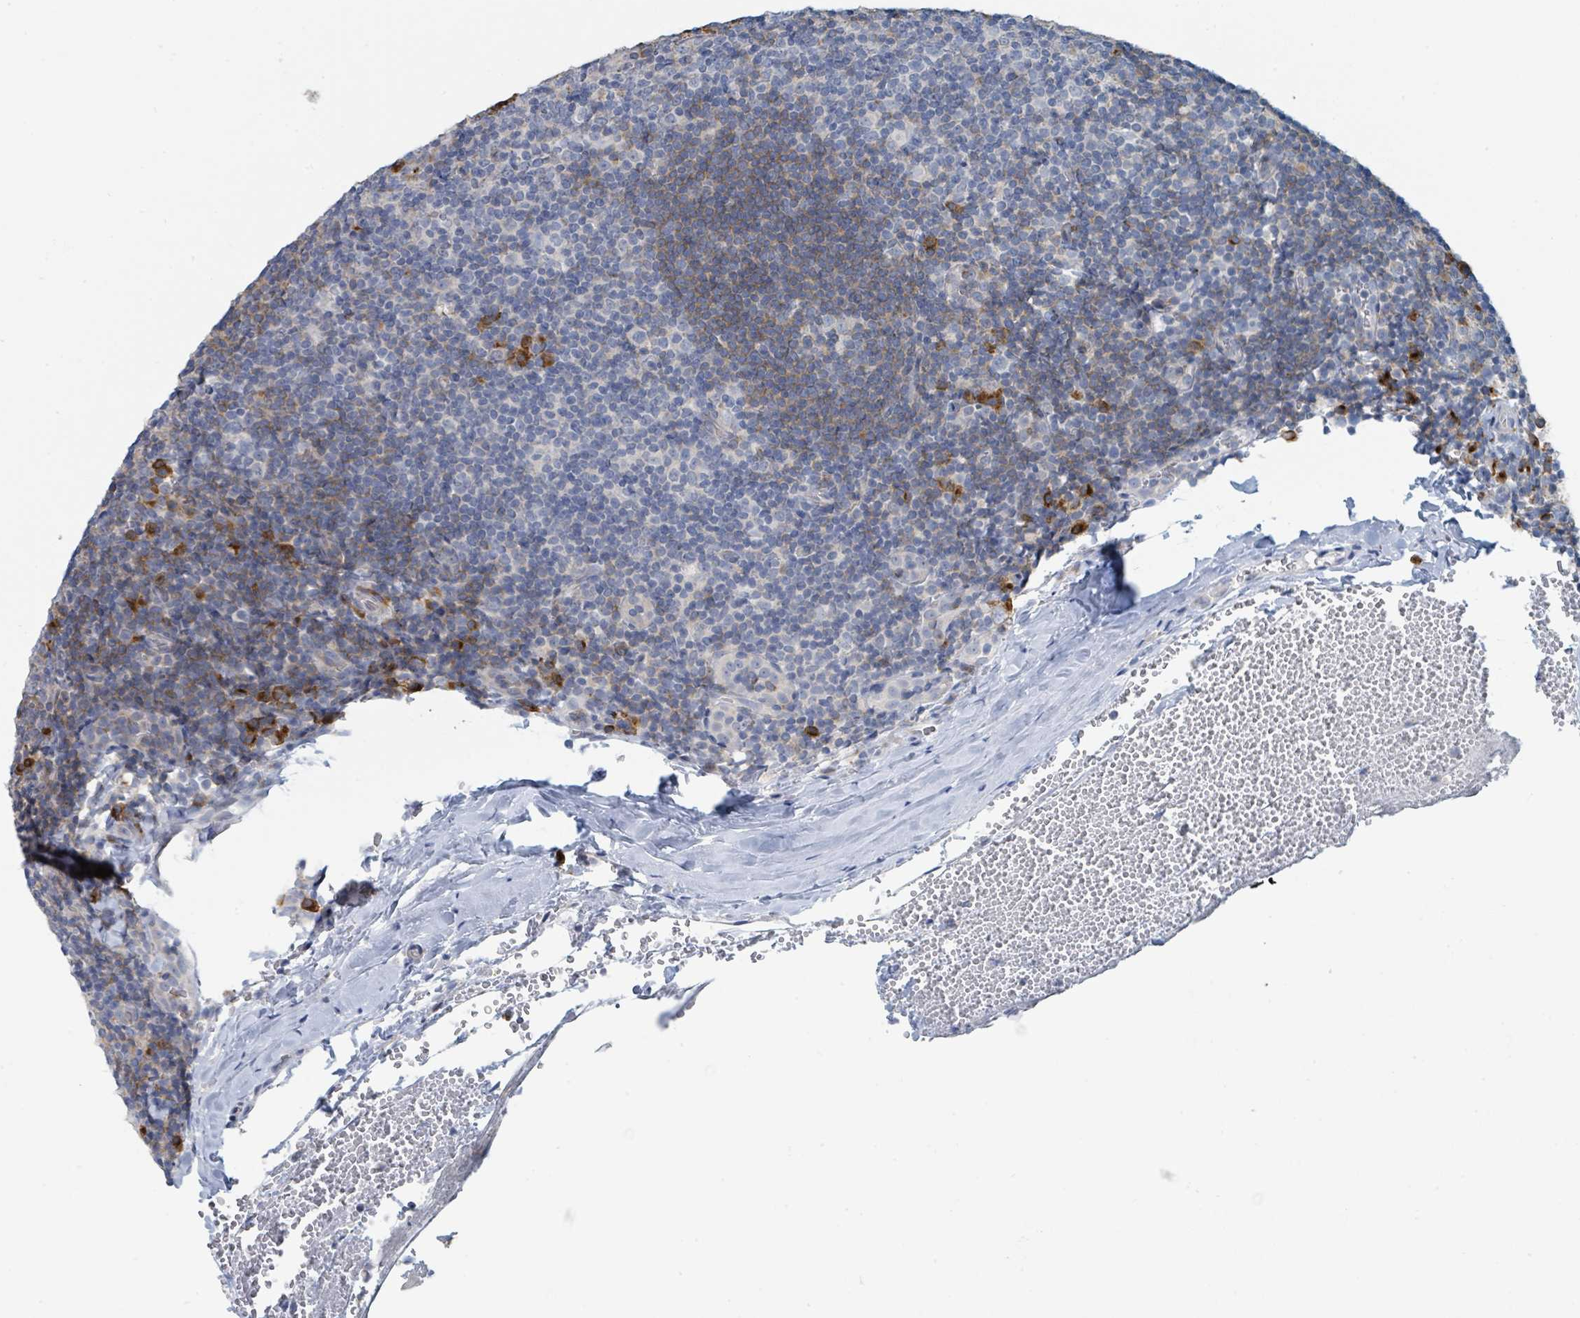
{"staining": {"intensity": "moderate", "quantity": "<25%", "location": "cytoplasmic/membranous"}, "tissue": "tonsil", "cell_type": "Germinal center cells", "image_type": "normal", "snomed": [{"axis": "morphology", "description": "Normal tissue, NOS"}, {"axis": "topography", "description": "Tonsil"}], "caption": "Immunohistochemical staining of unremarkable human tonsil reveals <25% levels of moderate cytoplasmic/membranous protein expression in approximately <25% of germinal center cells. The staining was performed using DAB, with brown indicating positive protein expression. Nuclei are stained blue with hematoxylin.", "gene": "ANKRD55", "patient": {"sex": "male", "age": 17}}